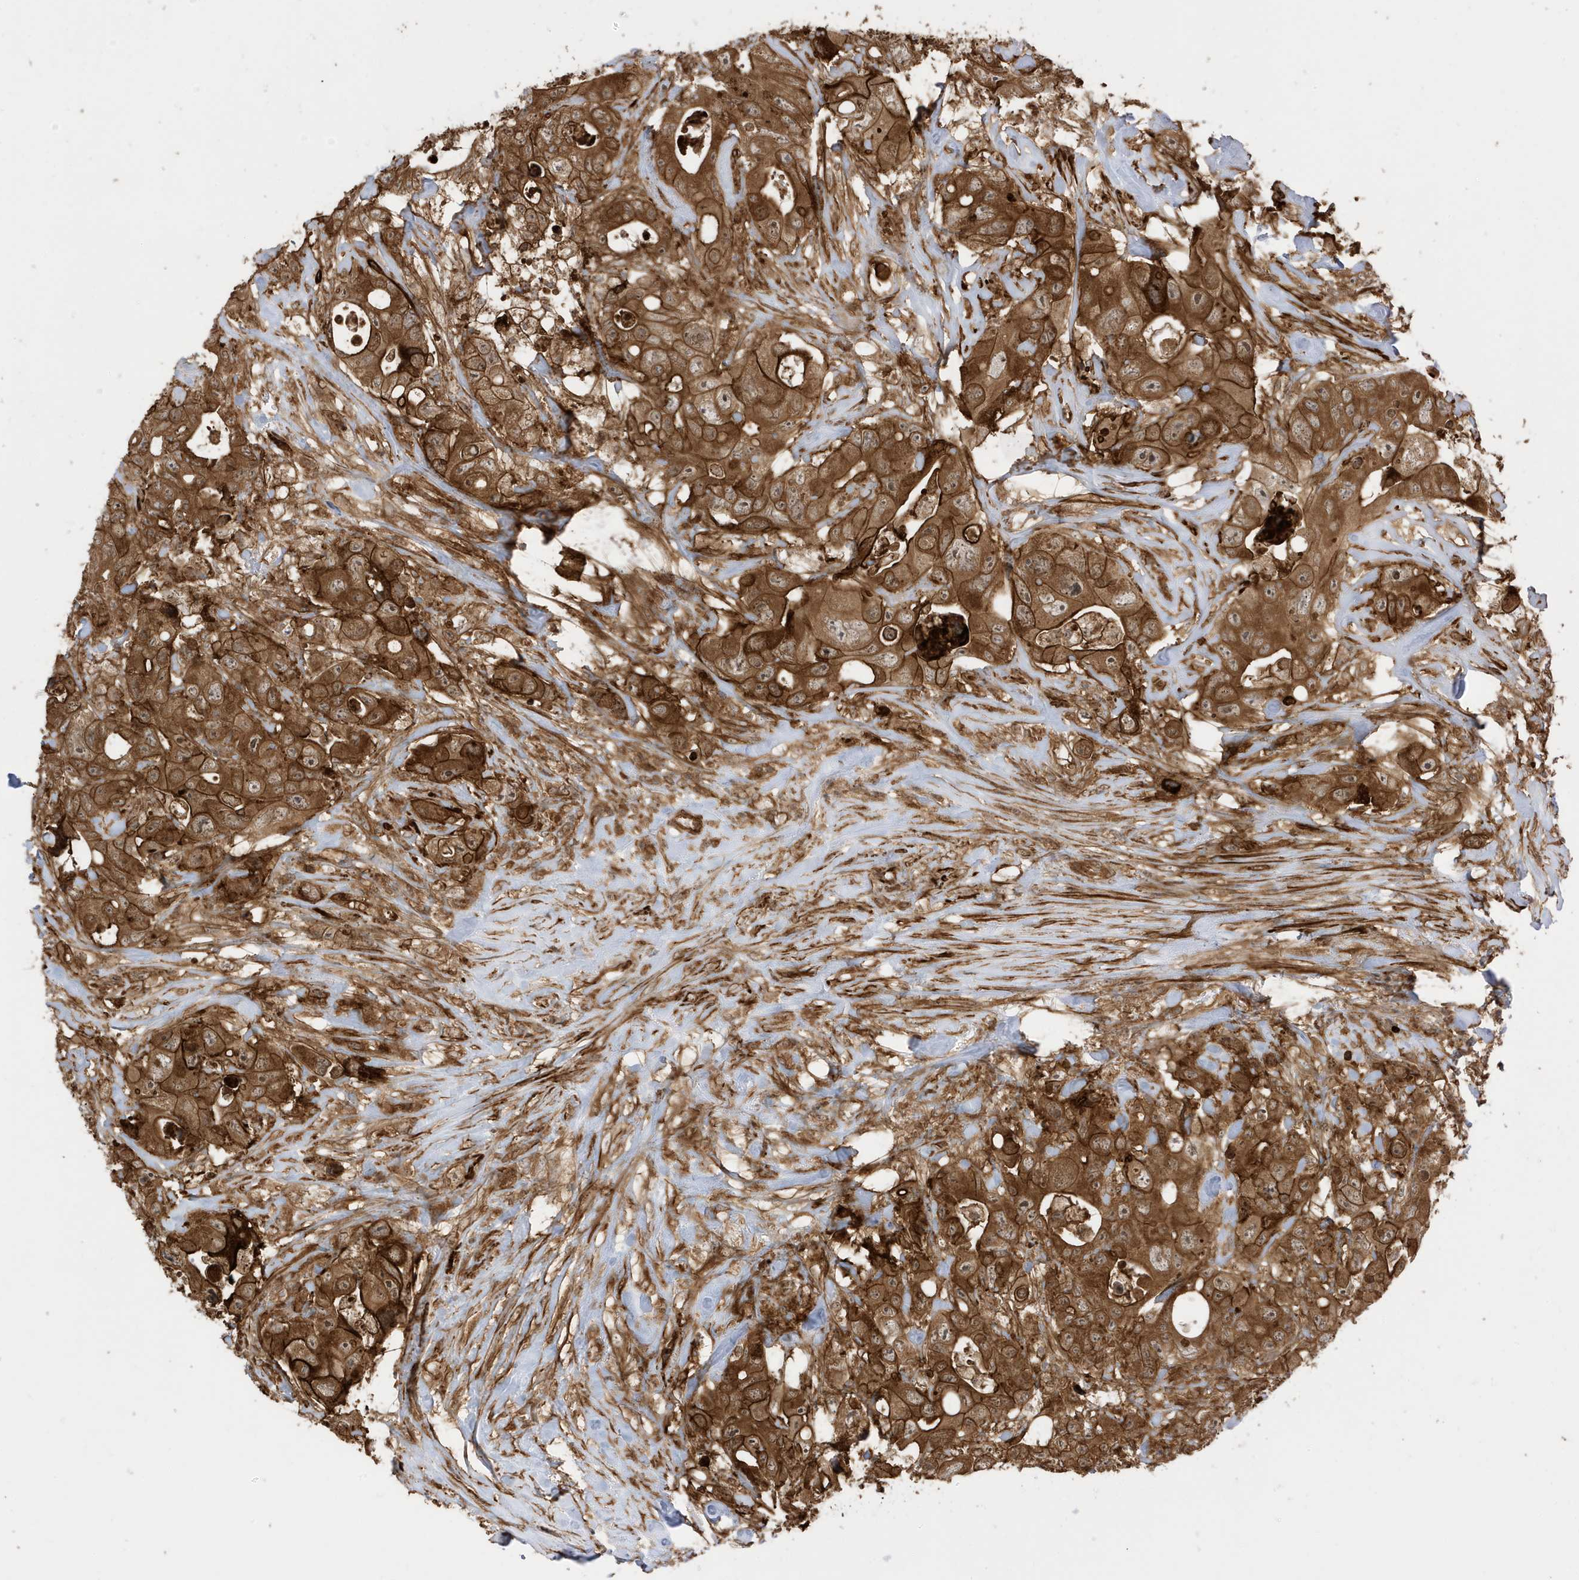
{"staining": {"intensity": "strong", "quantity": ">75%", "location": "cytoplasmic/membranous"}, "tissue": "colorectal cancer", "cell_type": "Tumor cells", "image_type": "cancer", "snomed": [{"axis": "morphology", "description": "Adenocarcinoma, NOS"}, {"axis": "topography", "description": "Colon"}], "caption": "Strong cytoplasmic/membranous protein expression is appreciated in about >75% of tumor cells in adenocarcinoma (colorectal).", "gene": "CDC42EP3", "patient": {"sex": "female", "age": 46}}